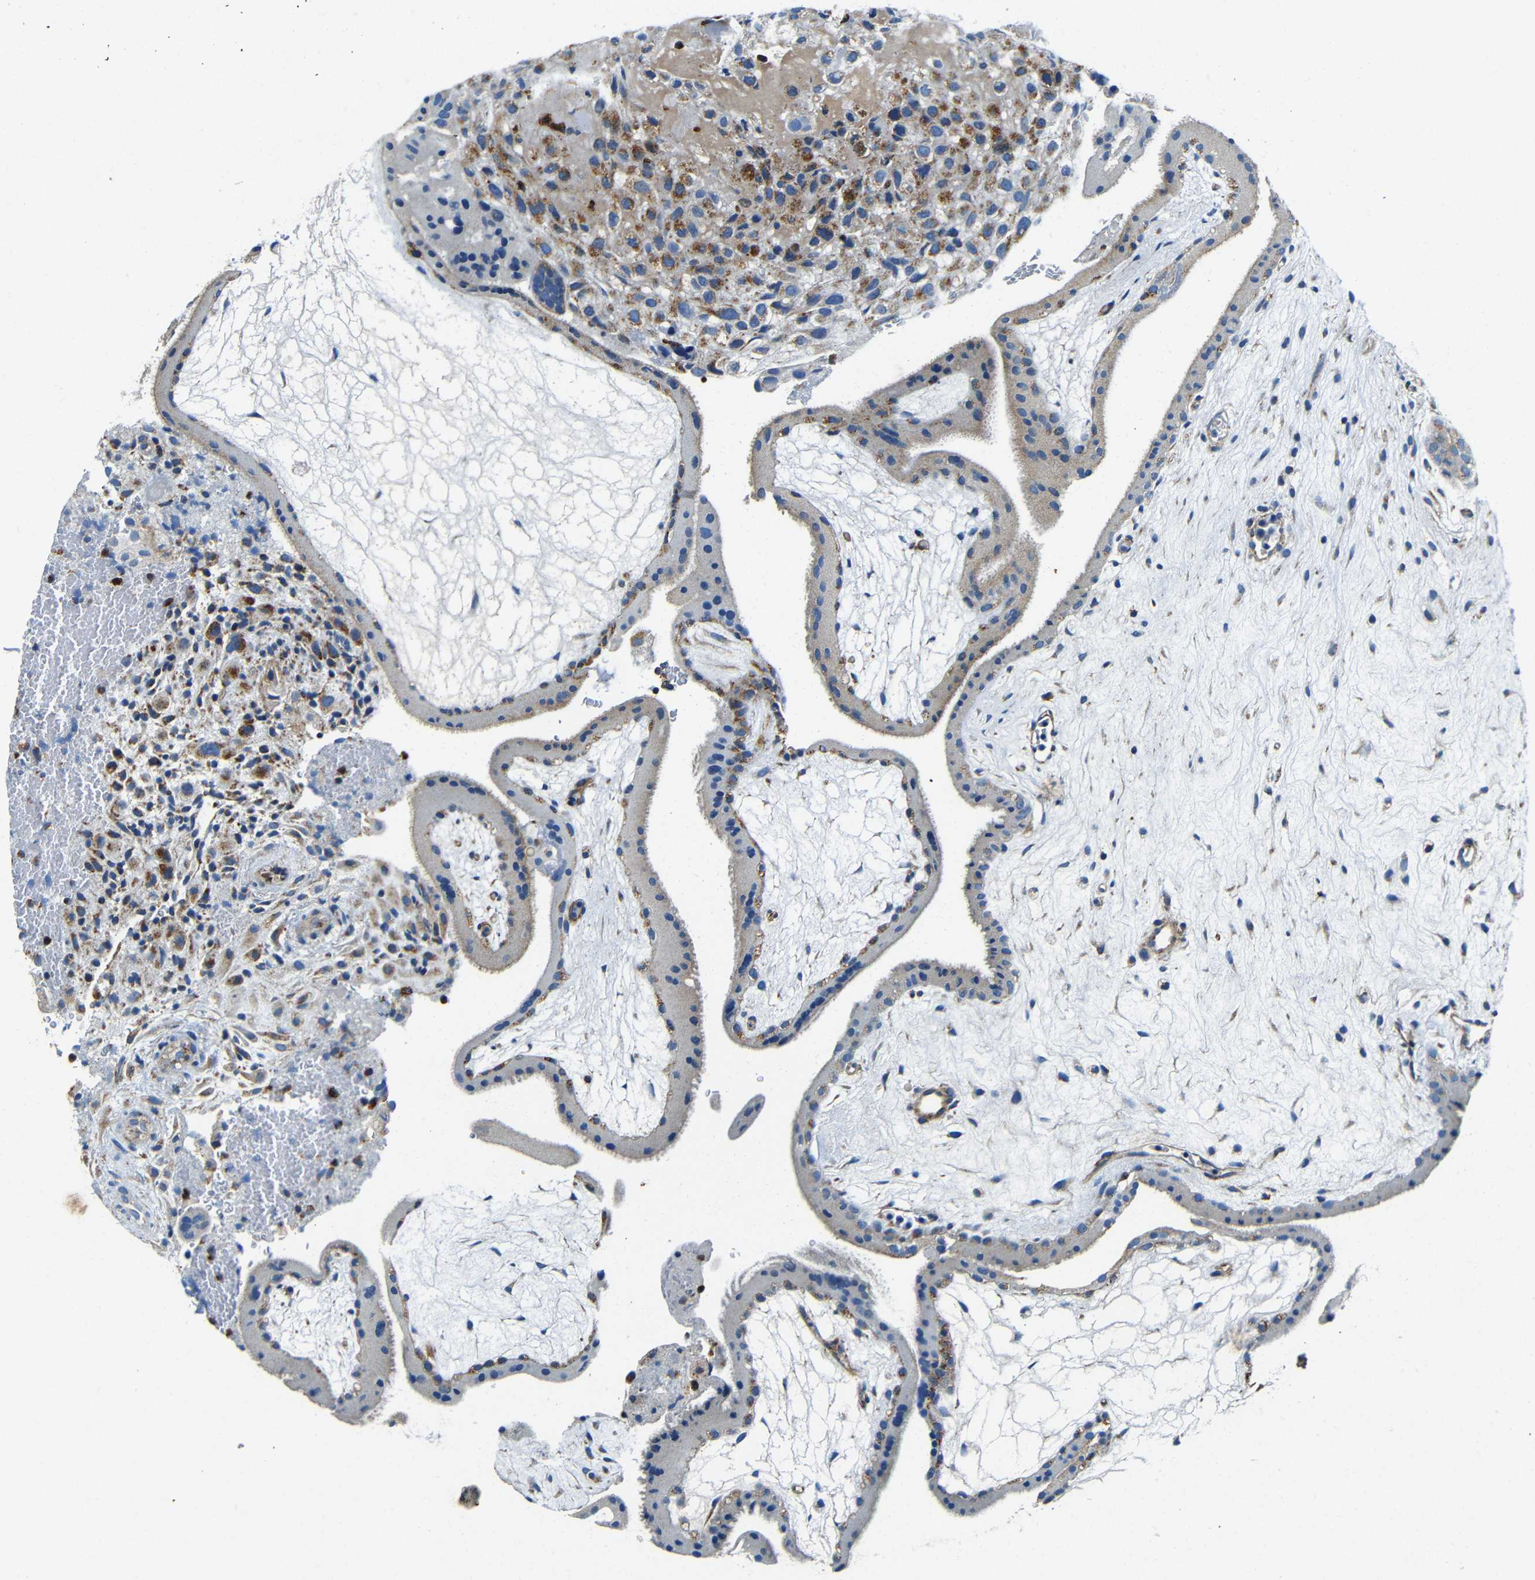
{"staining": {"intensity": "weak", "quantity": "25%-75%", "location": "cytoplasmic/membranous"}, "tissue": "placenta", "cell_type": "Decidual cells", "image_type": "normal", "snomed": [{"axis": "morphology", "description": "Normal tissue, NOS"}, {"axis": "topography", "description": "Placenta"}], "caption": "The histopathology image displays immunohistochemical staining of normal placenta. There is weak cytoplasmic/membranous positivity is seen in approximately 25%-75% of decidual cells. (DAB (3,3'-diaminobenzidine) IHC with brightfield microscopy, high magnification).", "gene": "GALNT18", "patient": {"sex": "female", "age": 19}}